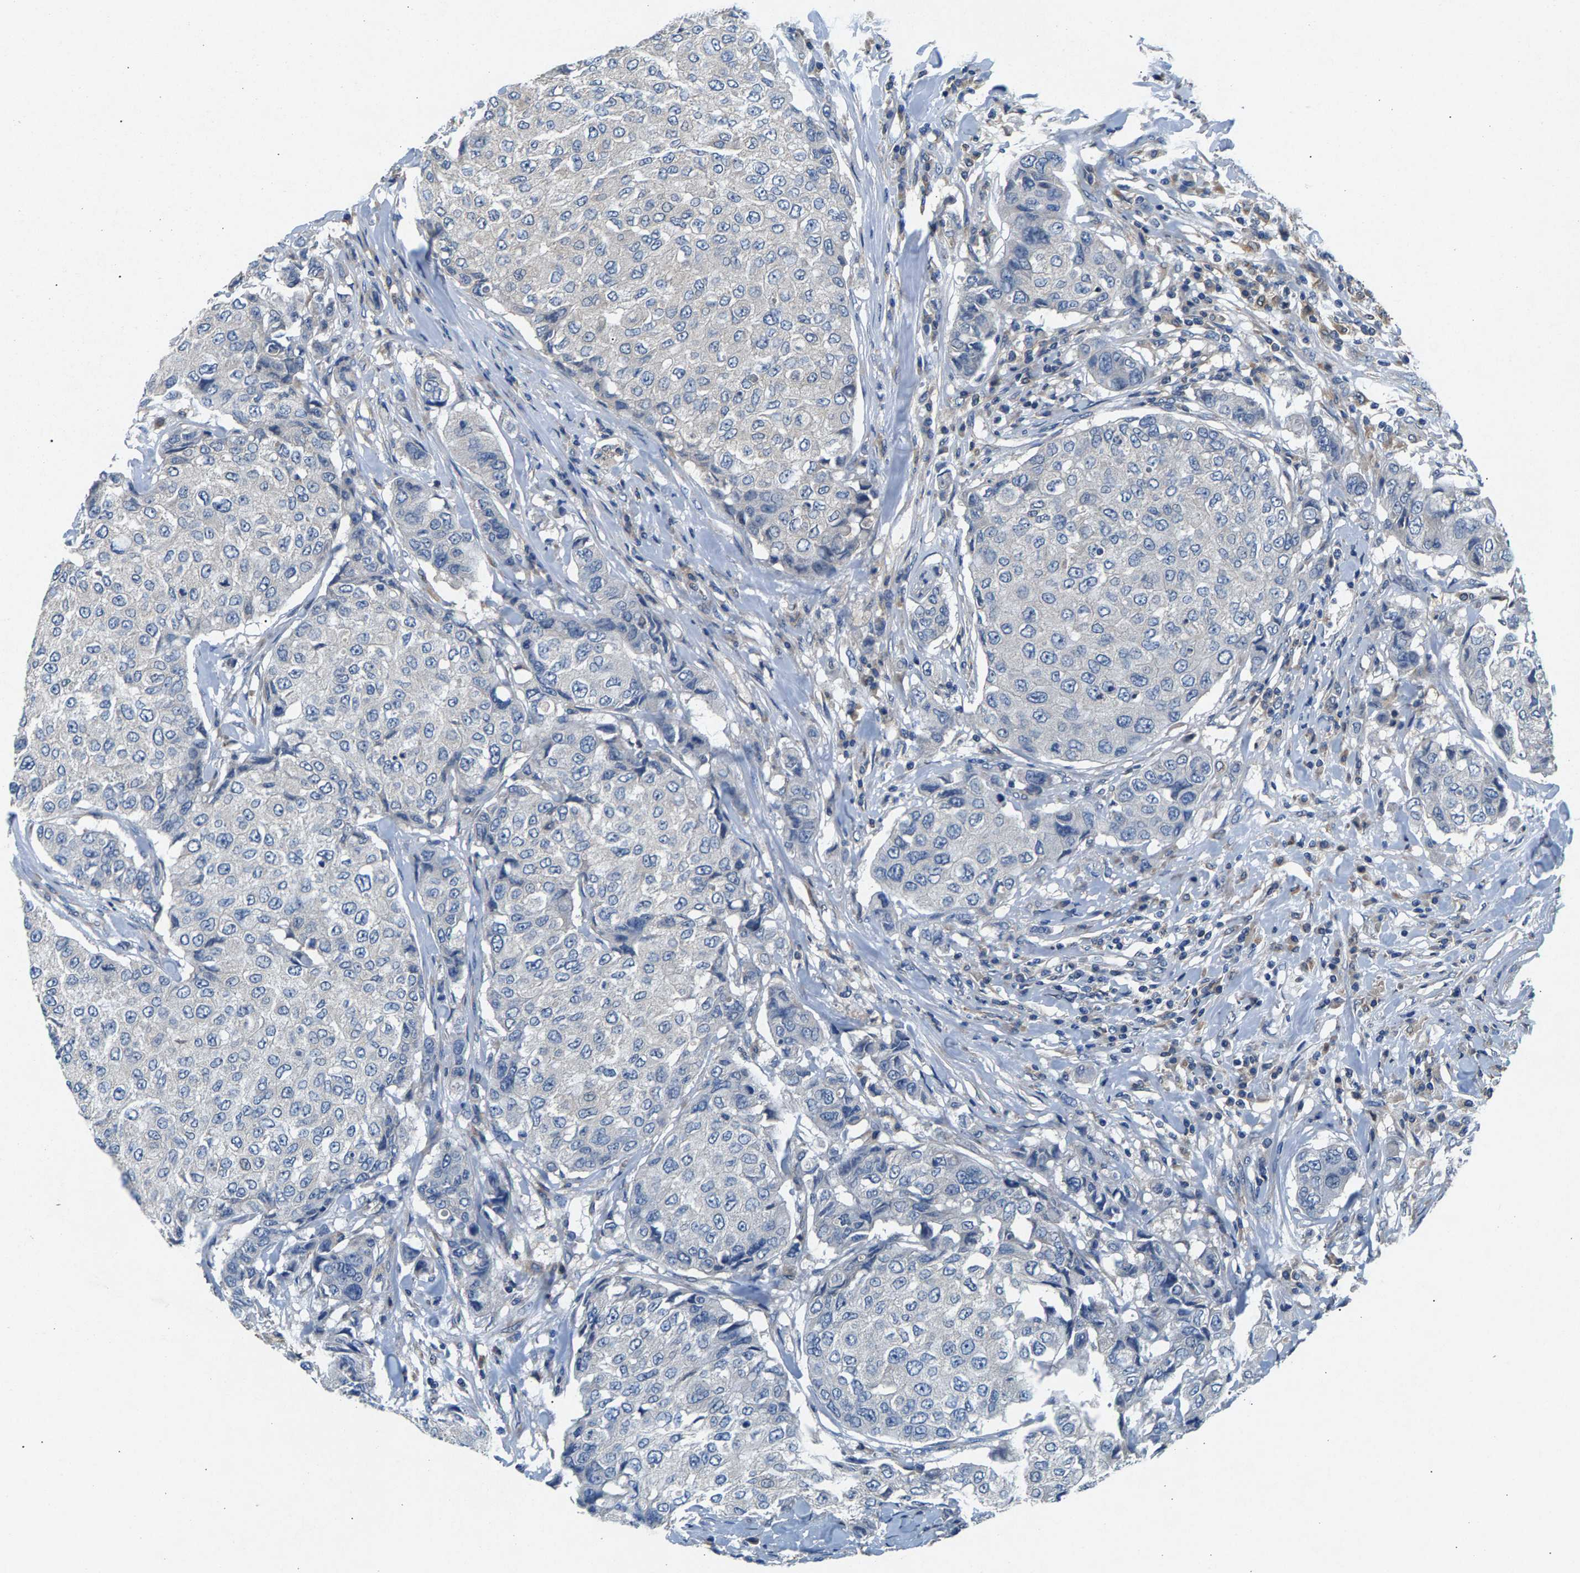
{"staining": {"intensity": "negative", "quantity": "none", "location": "none"}, "tissue": "breast cancer", "cell_type": "Tumor cells", "image_type": "cancer", "snomed": [{"axis": "morphology", "description": "Duct carcinoma"}, {"axis": "topography", "description": "Breast"}], "caption": "Immunohistochemistry (IHC) micrograph of neoplastic tissue: intraductal carcinoma (breast) stained with DAB exhibits no significant protein expression in tumor cells.", "gene": "NT5C", "patient": {"sex": "female", "age": 27}}